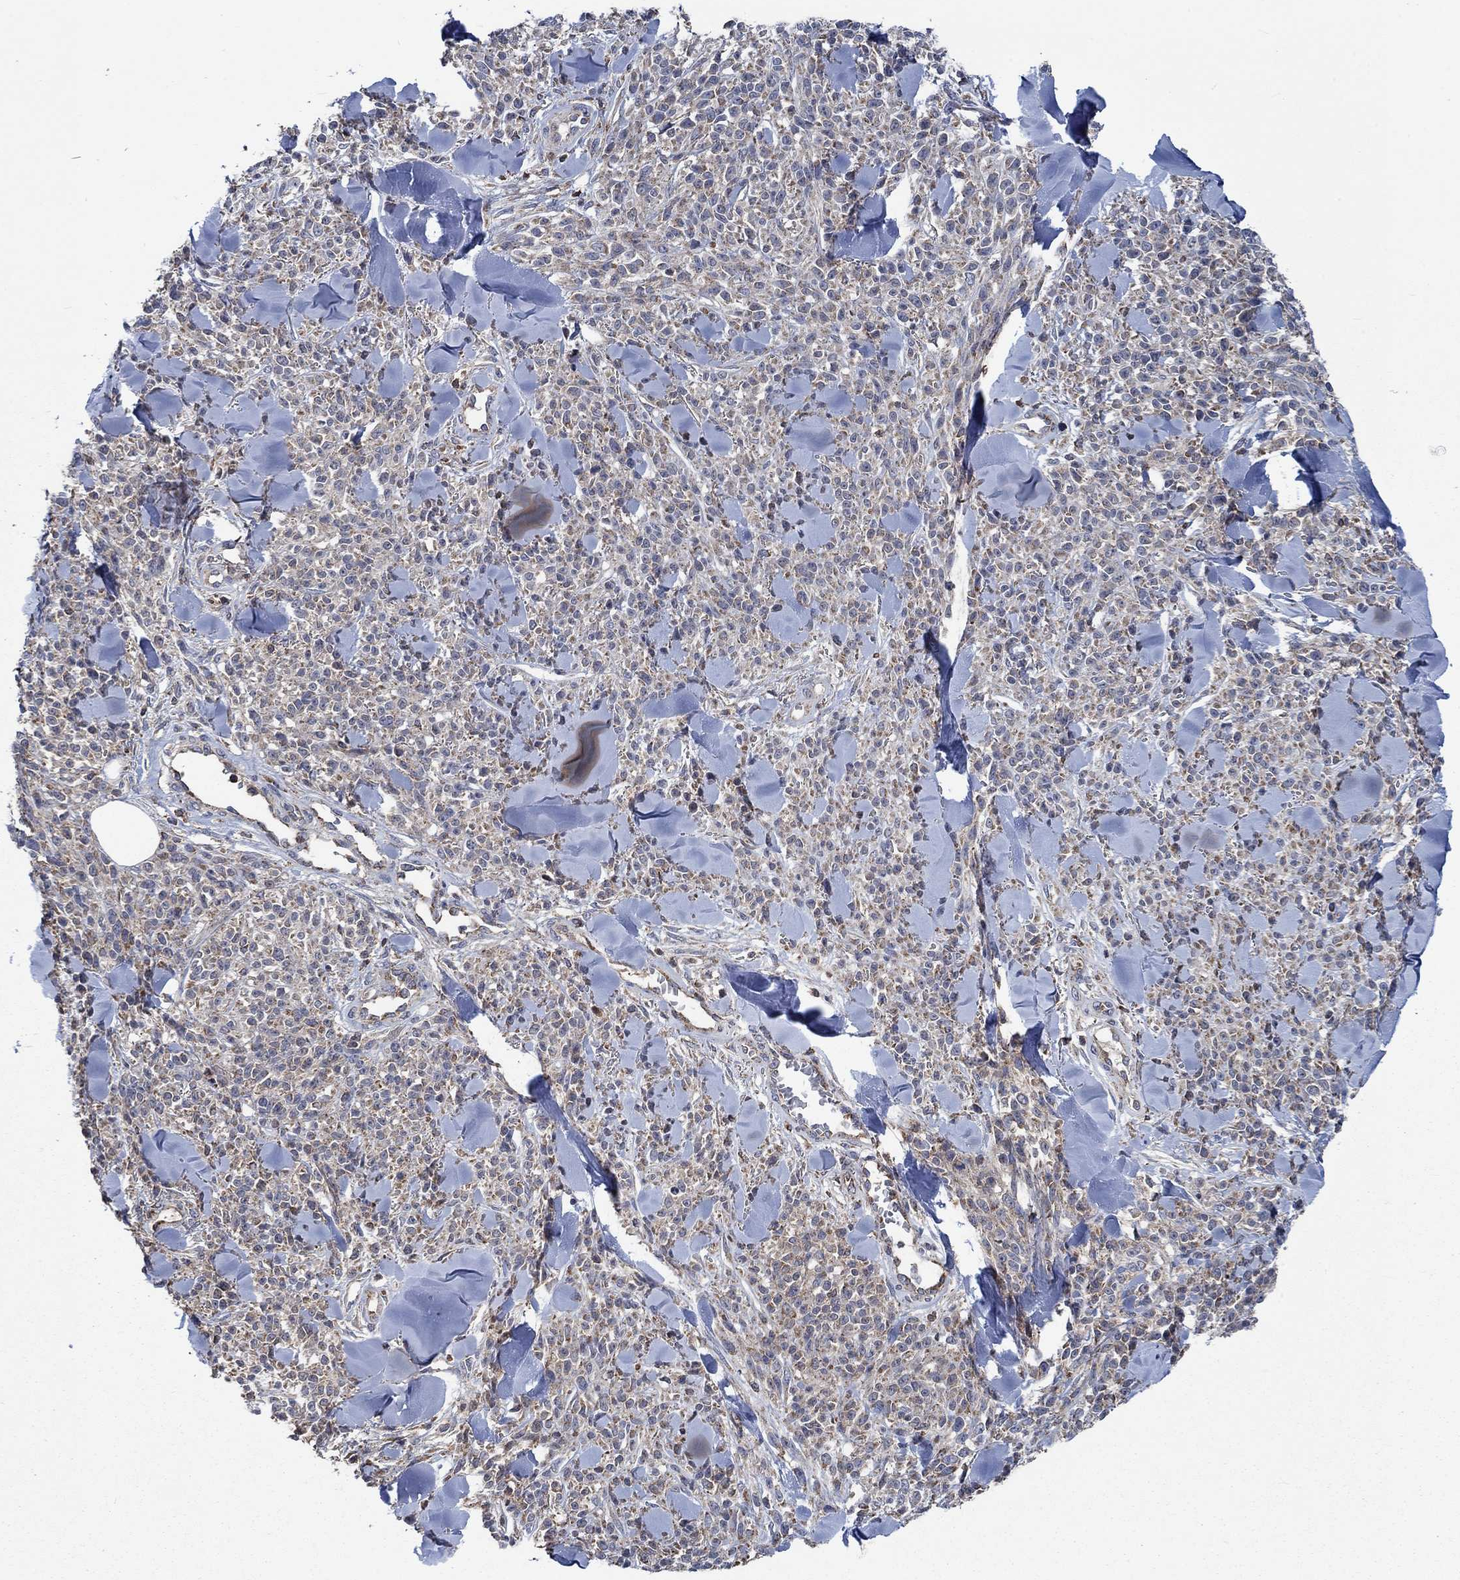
{"staining": {"intensity": "weak", "quantity": ">75%", "location": "cytoplasmic/membranous"}, "tissue": "melanoma", "cell_type": "Tumor cells", "image_type": "cancer", "snomed": [{"axis": "morphology", "description": "Malignant melanoma, NOS"}, {"axis": "topography", "description": "Skin"}, {"axis": "topography", "description": "Skin of trunk"}], "caption": "The immunohistochemical stain labels weak cytoplasmic/membranous expression in tumor cells of melanoma tissue. The staining was performed using DAB to visualize the protein expression in brown, while the nuclei were stained in blue with hematoxylin (Magnification: 20x).", "gene": "STXBP6", "patient": {"sex": "male", "age": 74}}